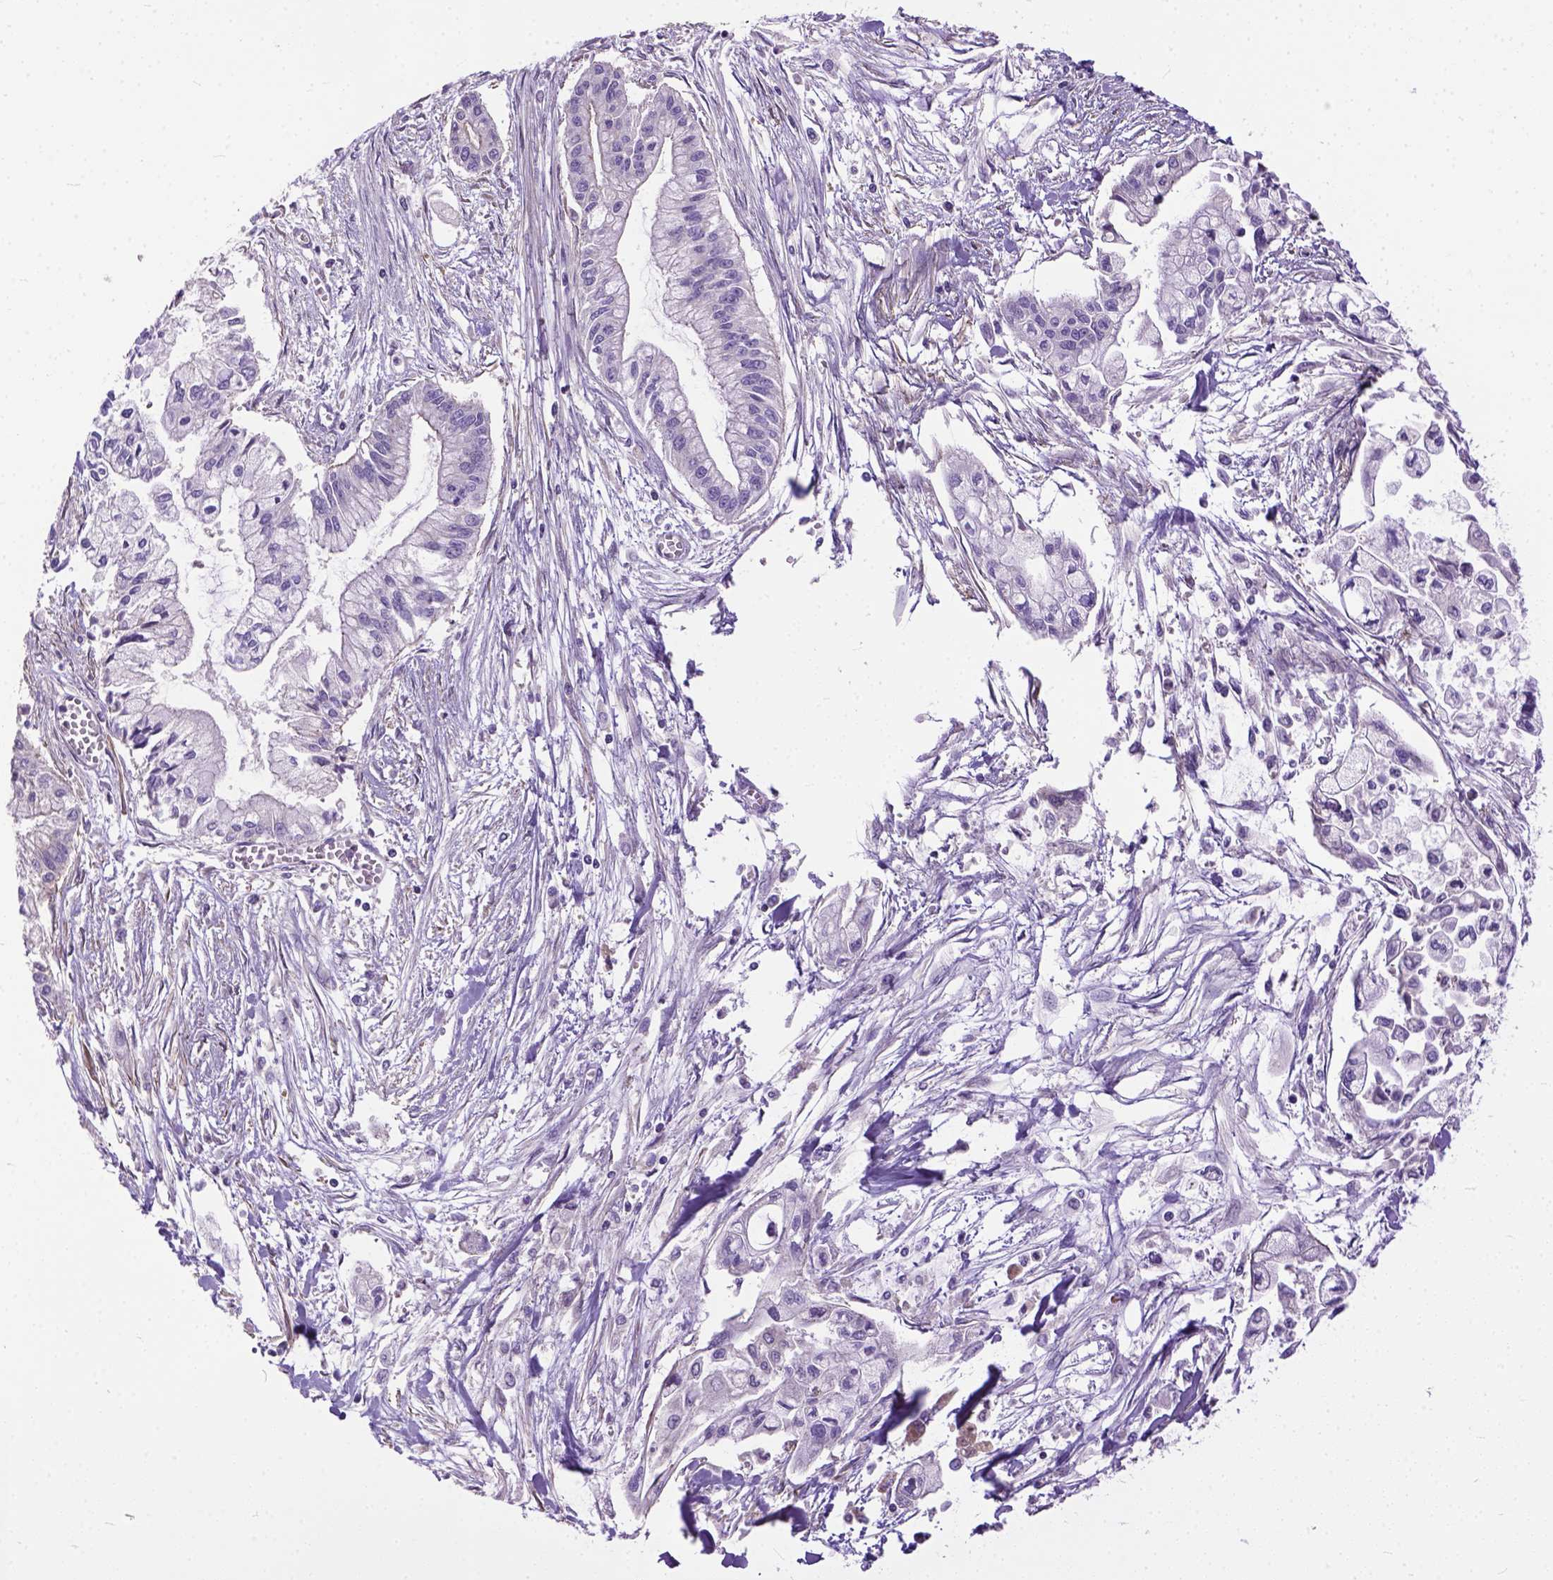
{"staining": {"intensity": "negative", "quantity": "none", "location": "none"}, "tissue": "pancreatic cancer", "cell_type": "Tumor cells", "image_type": "cancer", "snomed": [{"axis": "morphology", "description": "Adenocarcinoma, NOS"}, {"axis": "topography", "description": "Pancreas"}], "caption": "Immunohistochemistry histopathology image of neoplastic tissue: human pancreatic cancer stained with DAB displays no significant protein staining in tumor cells.", "gene": "BANF2", "patient": {"sex": "male", "age": 54}}